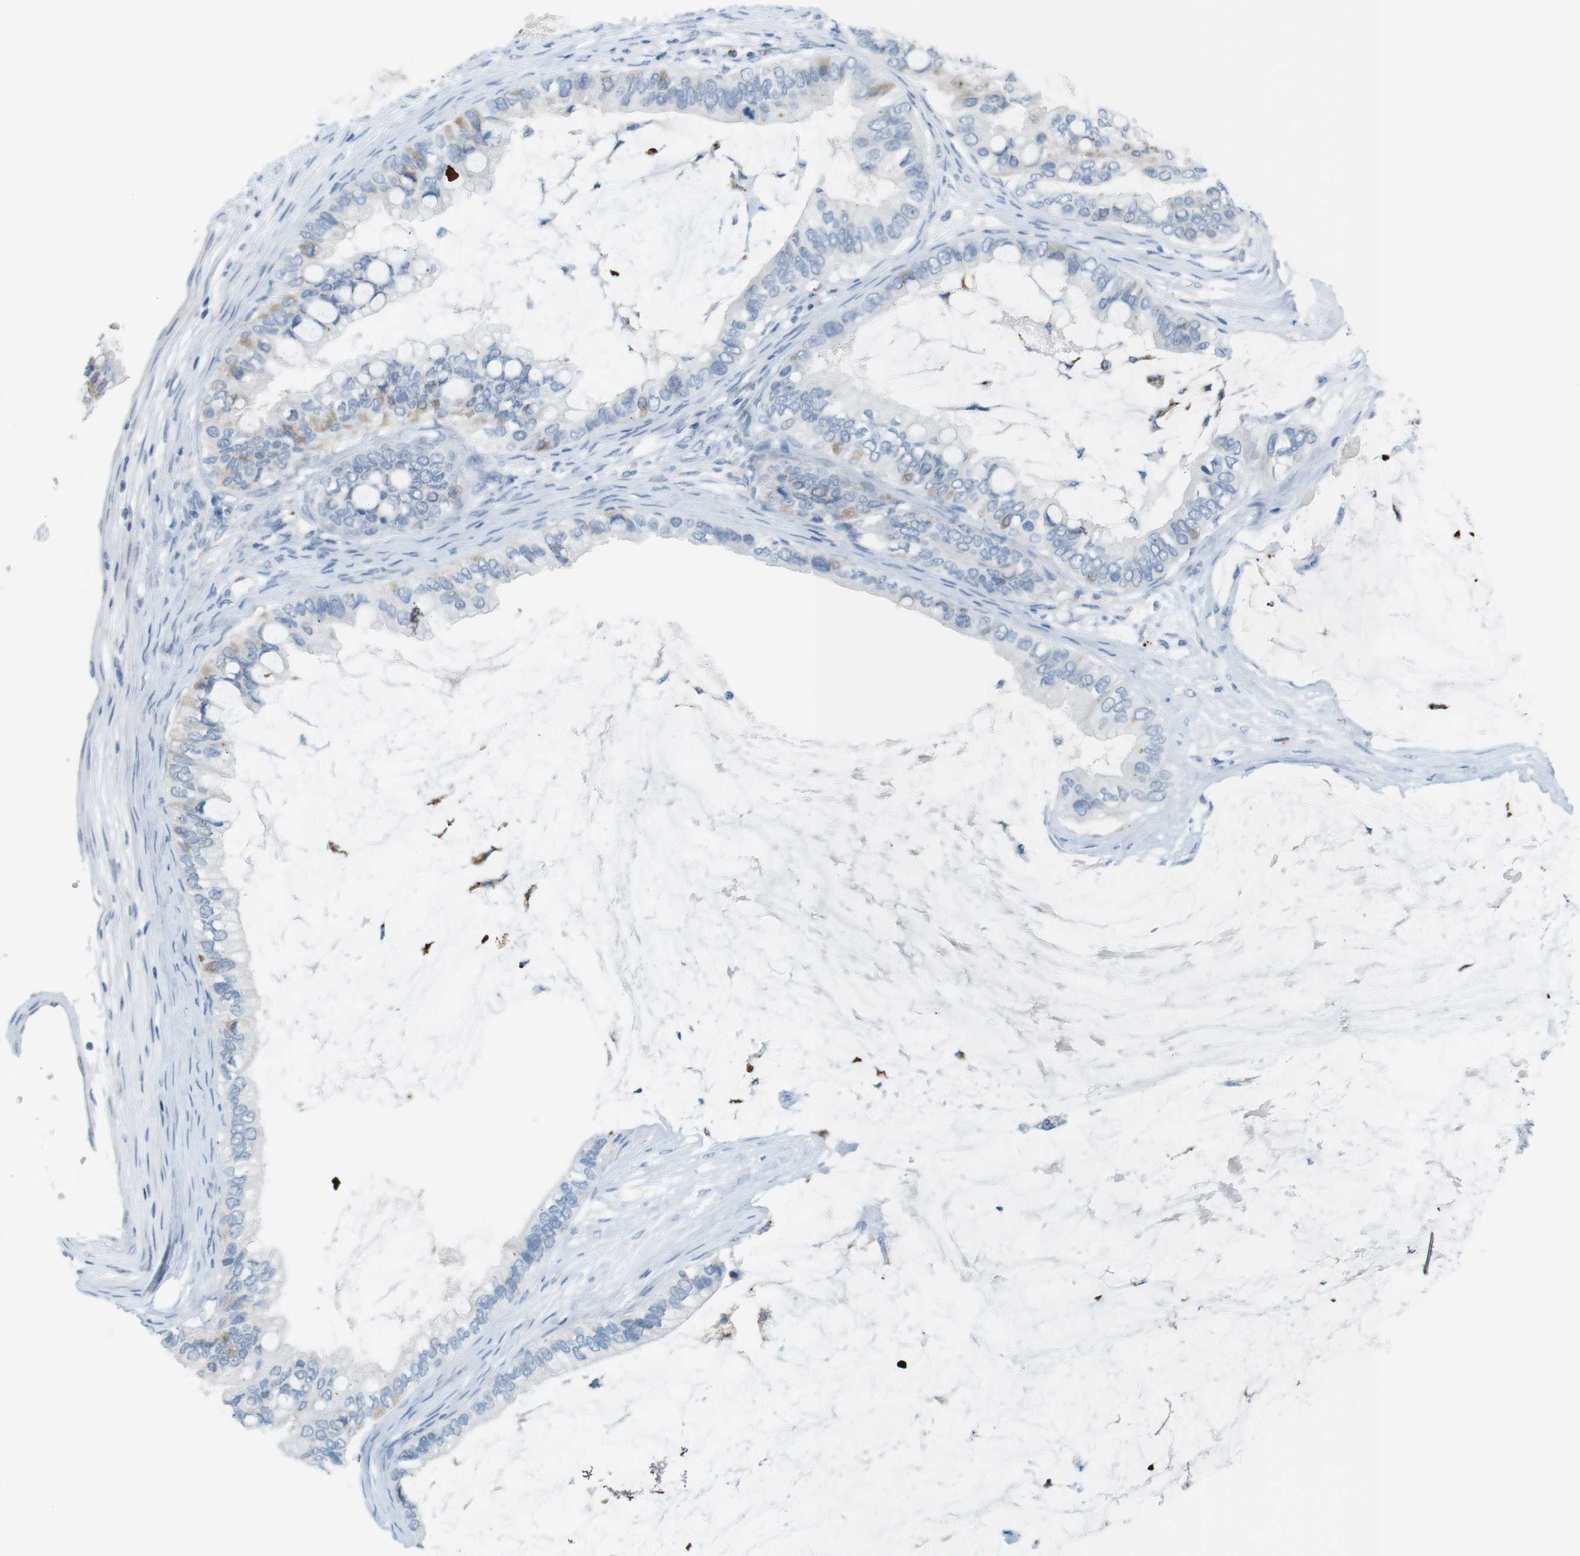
{"staining": {"intensity": "weak", "quantity": "<25%", "location": "cytoplasmic/membranous"}, "tissue": "ovarian cancer", "cell_type": "Tumor cells", "image_type": "cancer", "snomed": [{"axis": "morphology", "description": "Cystadenocarcinoma, mucinous, NOS"}, {"axis": "topography", "description": "Ovary"}], "caption": "High power microscopy histopathology image of an immunohistochemistry image of ovarian mucinous cystadenocarcinoma, revealing no significant expression in tumor cells.", "gene": "YIPF1", "patient": {"sex": "female", "age": 80}}